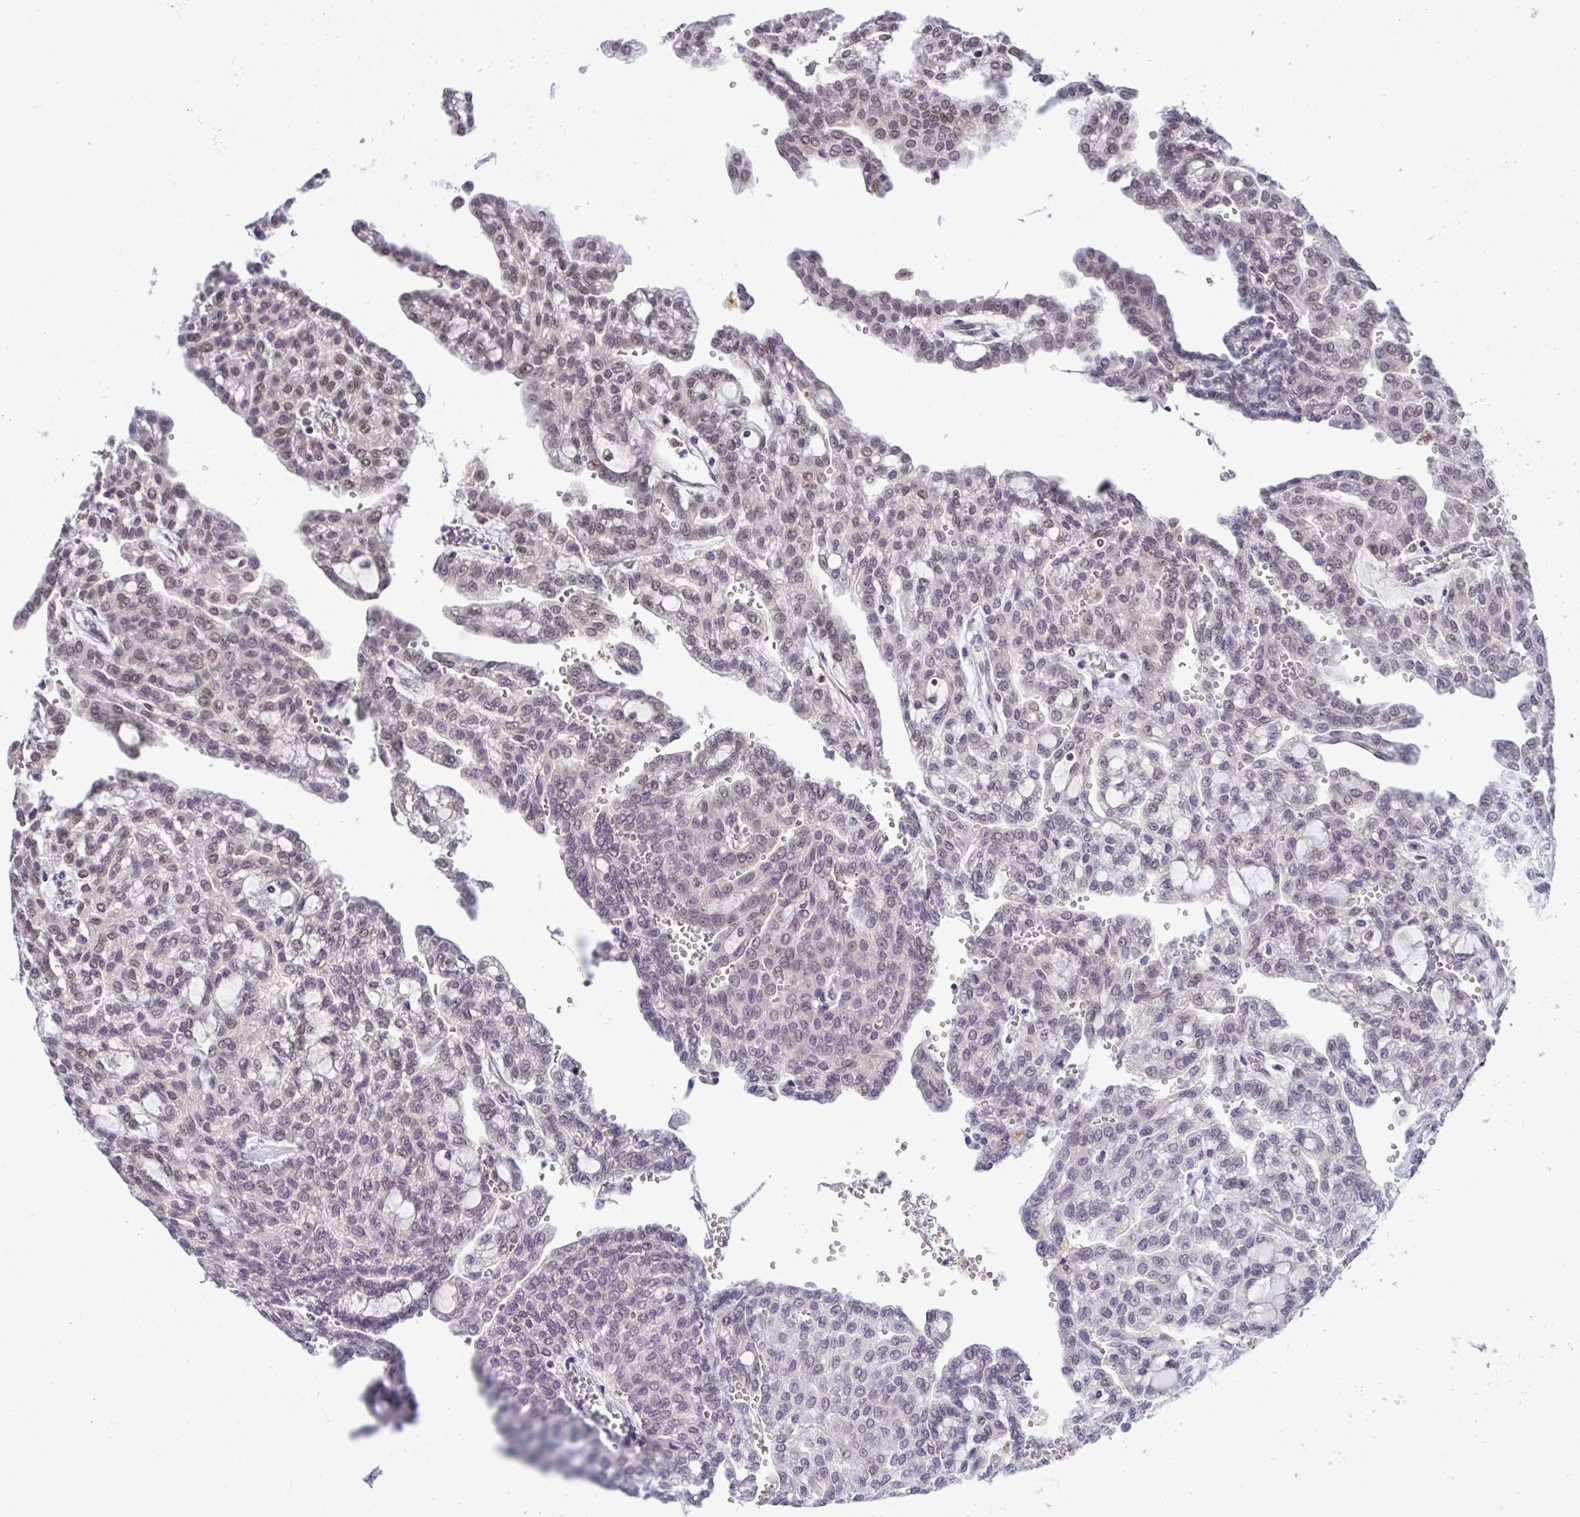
{"staining": {"intensity": "moderate", "quantity": "<25%", "location": "nuclear"}, "tissue": "renal cancer", "cell_type": "Tumor cells", "image_type": "cancer", "snomed": [{"axis": "morphology", "description": "Adenocarcinoma, NOS"}, {"axis": "topography", "description": "Kidney"}], "caption": "DAB (3,3'-diaminobenzidine) immunohistochemical staining of renal adenocarcinoma shows moderate nuclear protein expression in about <25% of tumor cells. Nuclei are stained in blue.", "gene": "C9orf64", "patient": {"sex": "male", "age": 63}}